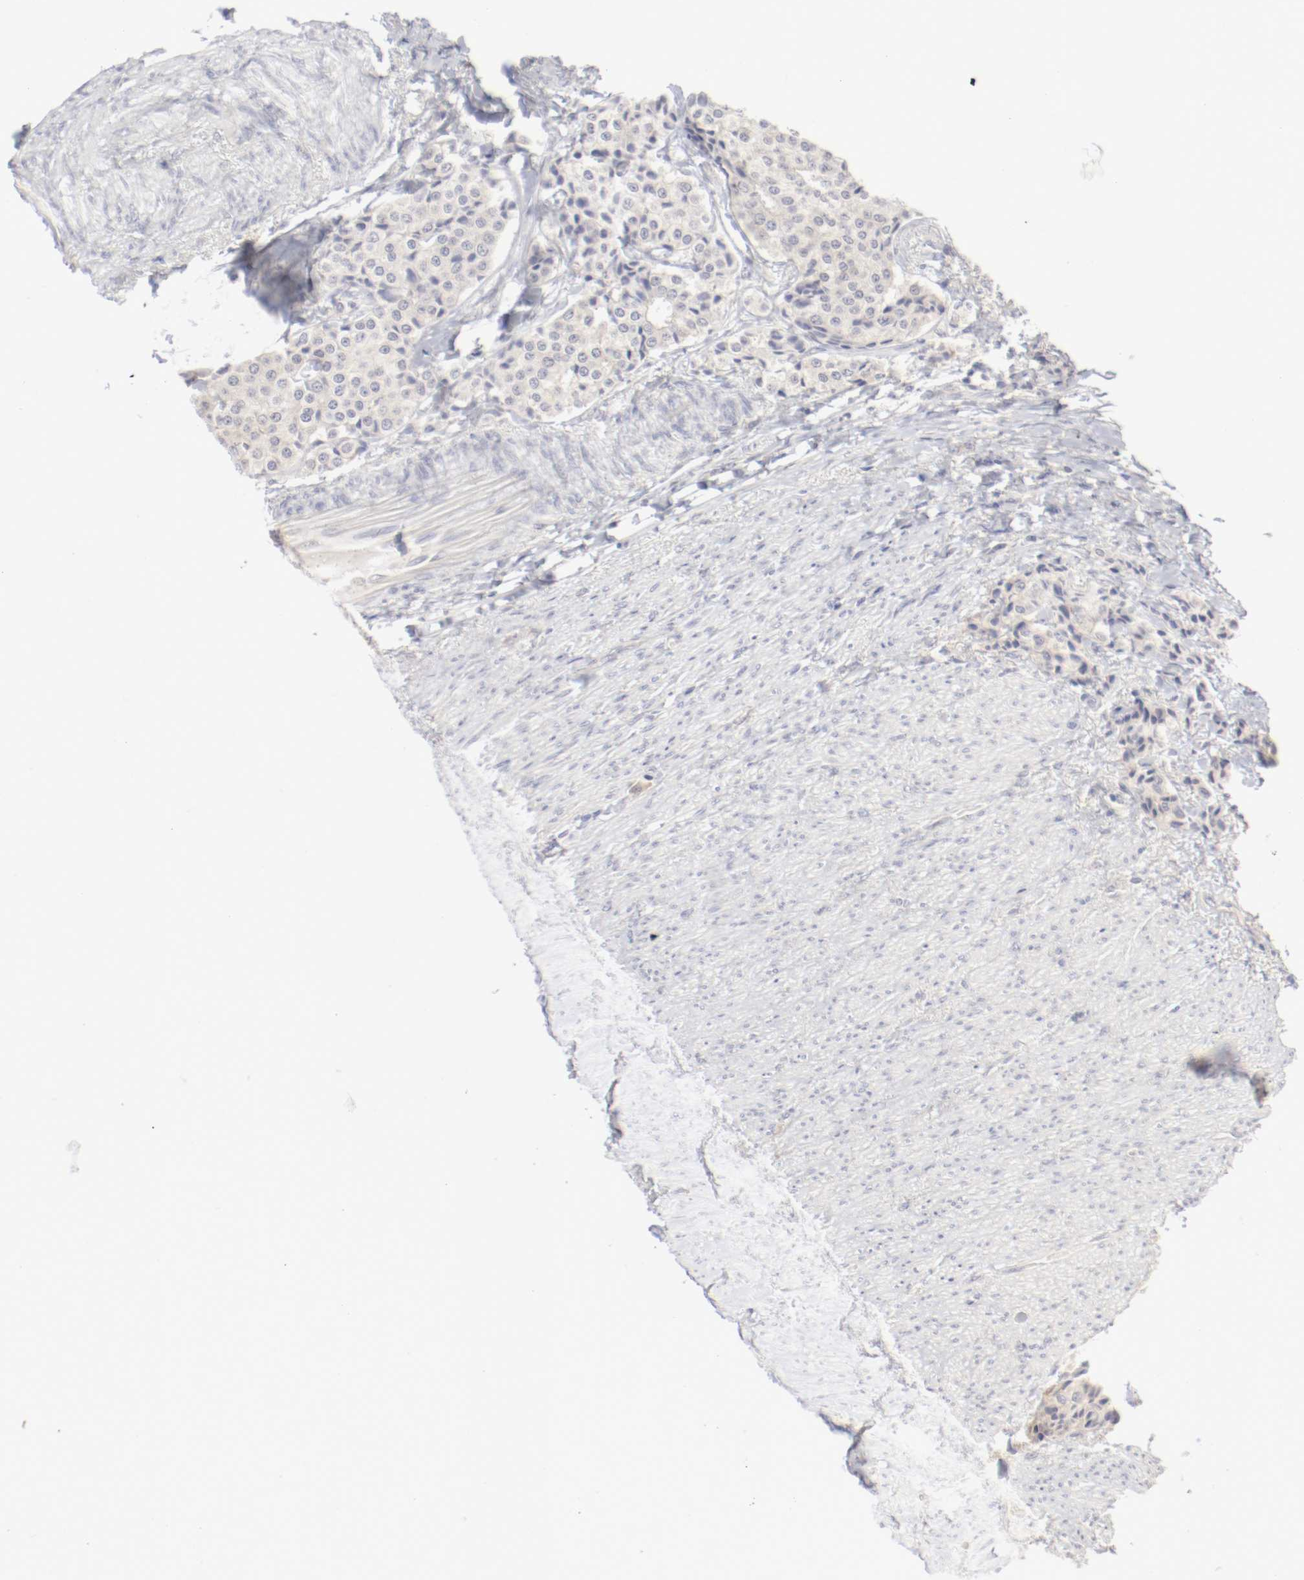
{"staining": {"intensity": "weak", "quantity": ">75%", "location": "cytoplasmic/membranous"}, "tissue": "carcinoid", "cell_type": "Tumor cells", "image_type": "cancer", "snomed": [{"axis": "morphology", "description": "Carcinoid, malignant, NOS"}, {"axis": "topography", "description": "Colon"}], "caption": "A high-resolution photomicrograph shows immunohistochemistry staining of carcinoid (malignant), which shows weak cytoplasmic/membranous expression in approximately >75% of tumor cells. (DAB (3,3'-diaminobenzidine) = brown stain, brightfield microscopy at high magnification).", "gene": "DNAL4", "patient": {"sex": "female", "age": 61}}